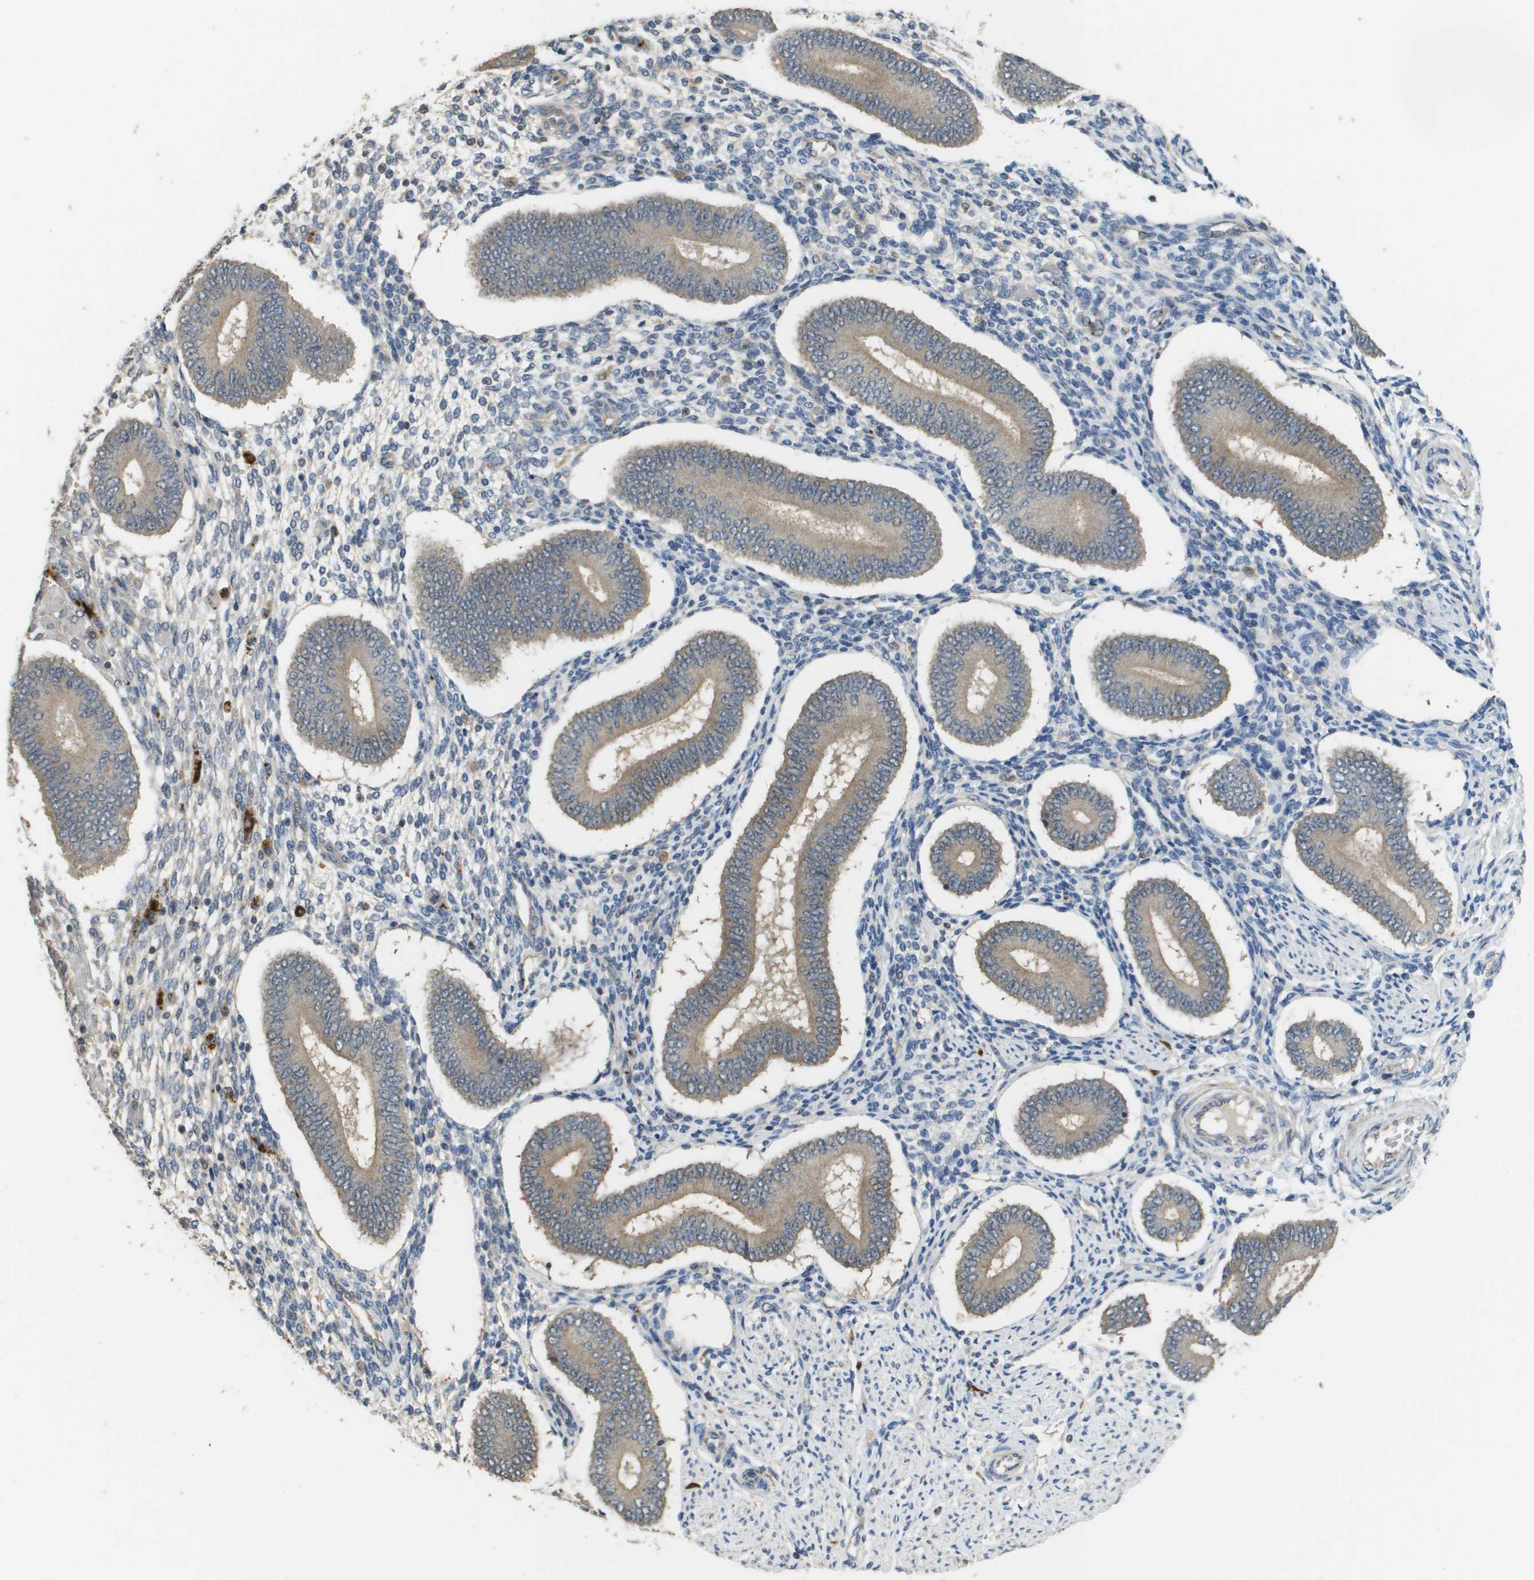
{"staining": {"intensity": "weak", "quantity": "<25%", "location": "cytoplasmic/membranous"}, "tissue": "endometrium", "cell_type": "Cells in endometrial stroma", "image_type": "normal", "snomed": [{"axis": "morphology", "description": "Normal tissue, NOS"}, {"axis": "topography", "description": "Endometrium"}], "caption": "Immunohistochemistry micrograph of benign endometrium stained for a protein (brown), which shows no positivity in cells in endometrial stroma.", "gene": "RAB27B", "patient": {"sex": "female", "age": 42}}